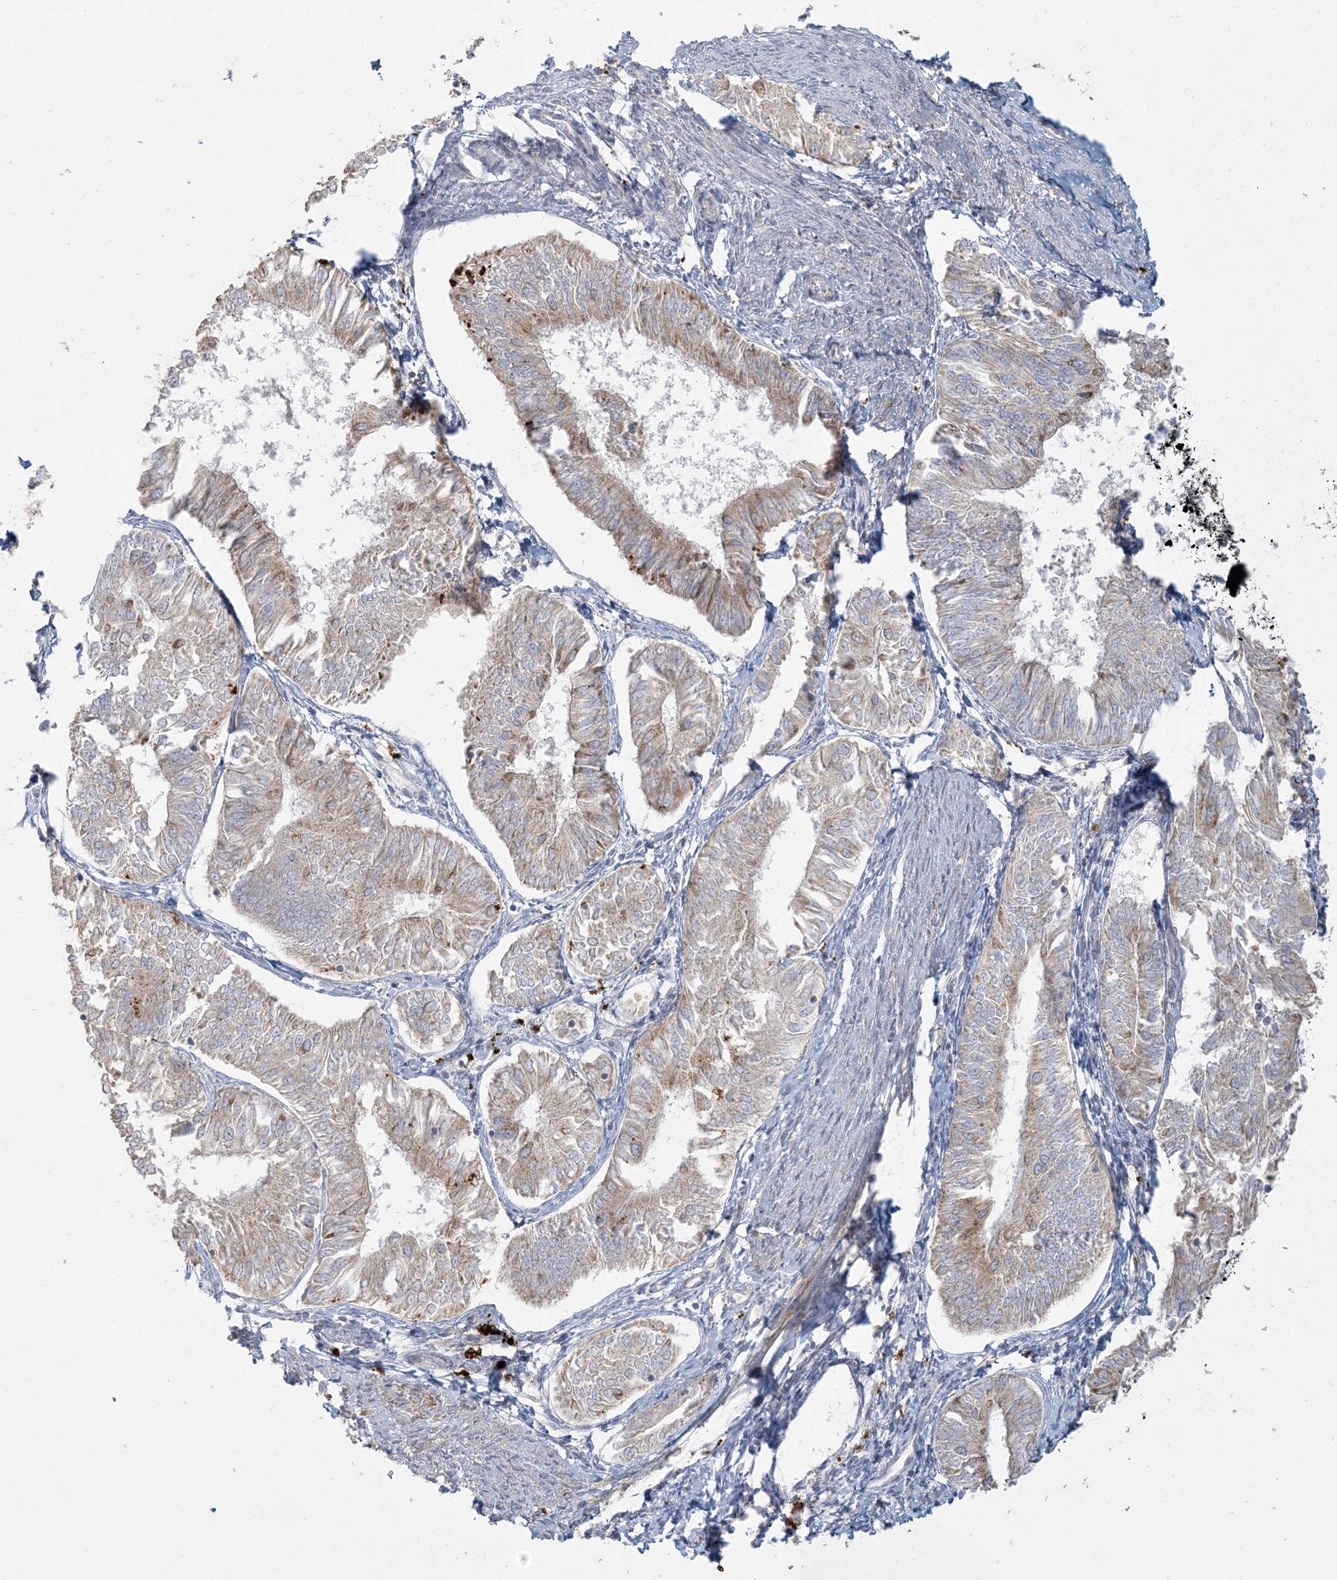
{"staining": {"intensity": "weak", "quantity": "25%-75%", "location": "cytoplasmic/membranous"}, "tissue": "endometrial cancer", "cell_type": "Tumor cells", "image_type": "cancer", "snomed": [{"axis": "morphology", "description": "Adenocarcinoma, NOS"}, {"axis": "topography", "description": "Endometrium"}], "caption": "This histopathology image shows endometrial cancer (adenocarcinoma) stained with IHC to label a protein in brown. The cytoplasmic/membranous of tumor cells show weak positivity for the protein. Nuclei are counter-stained blue.", "gene": "MCAT", "patient": {"sex": "female", "age": 58}}